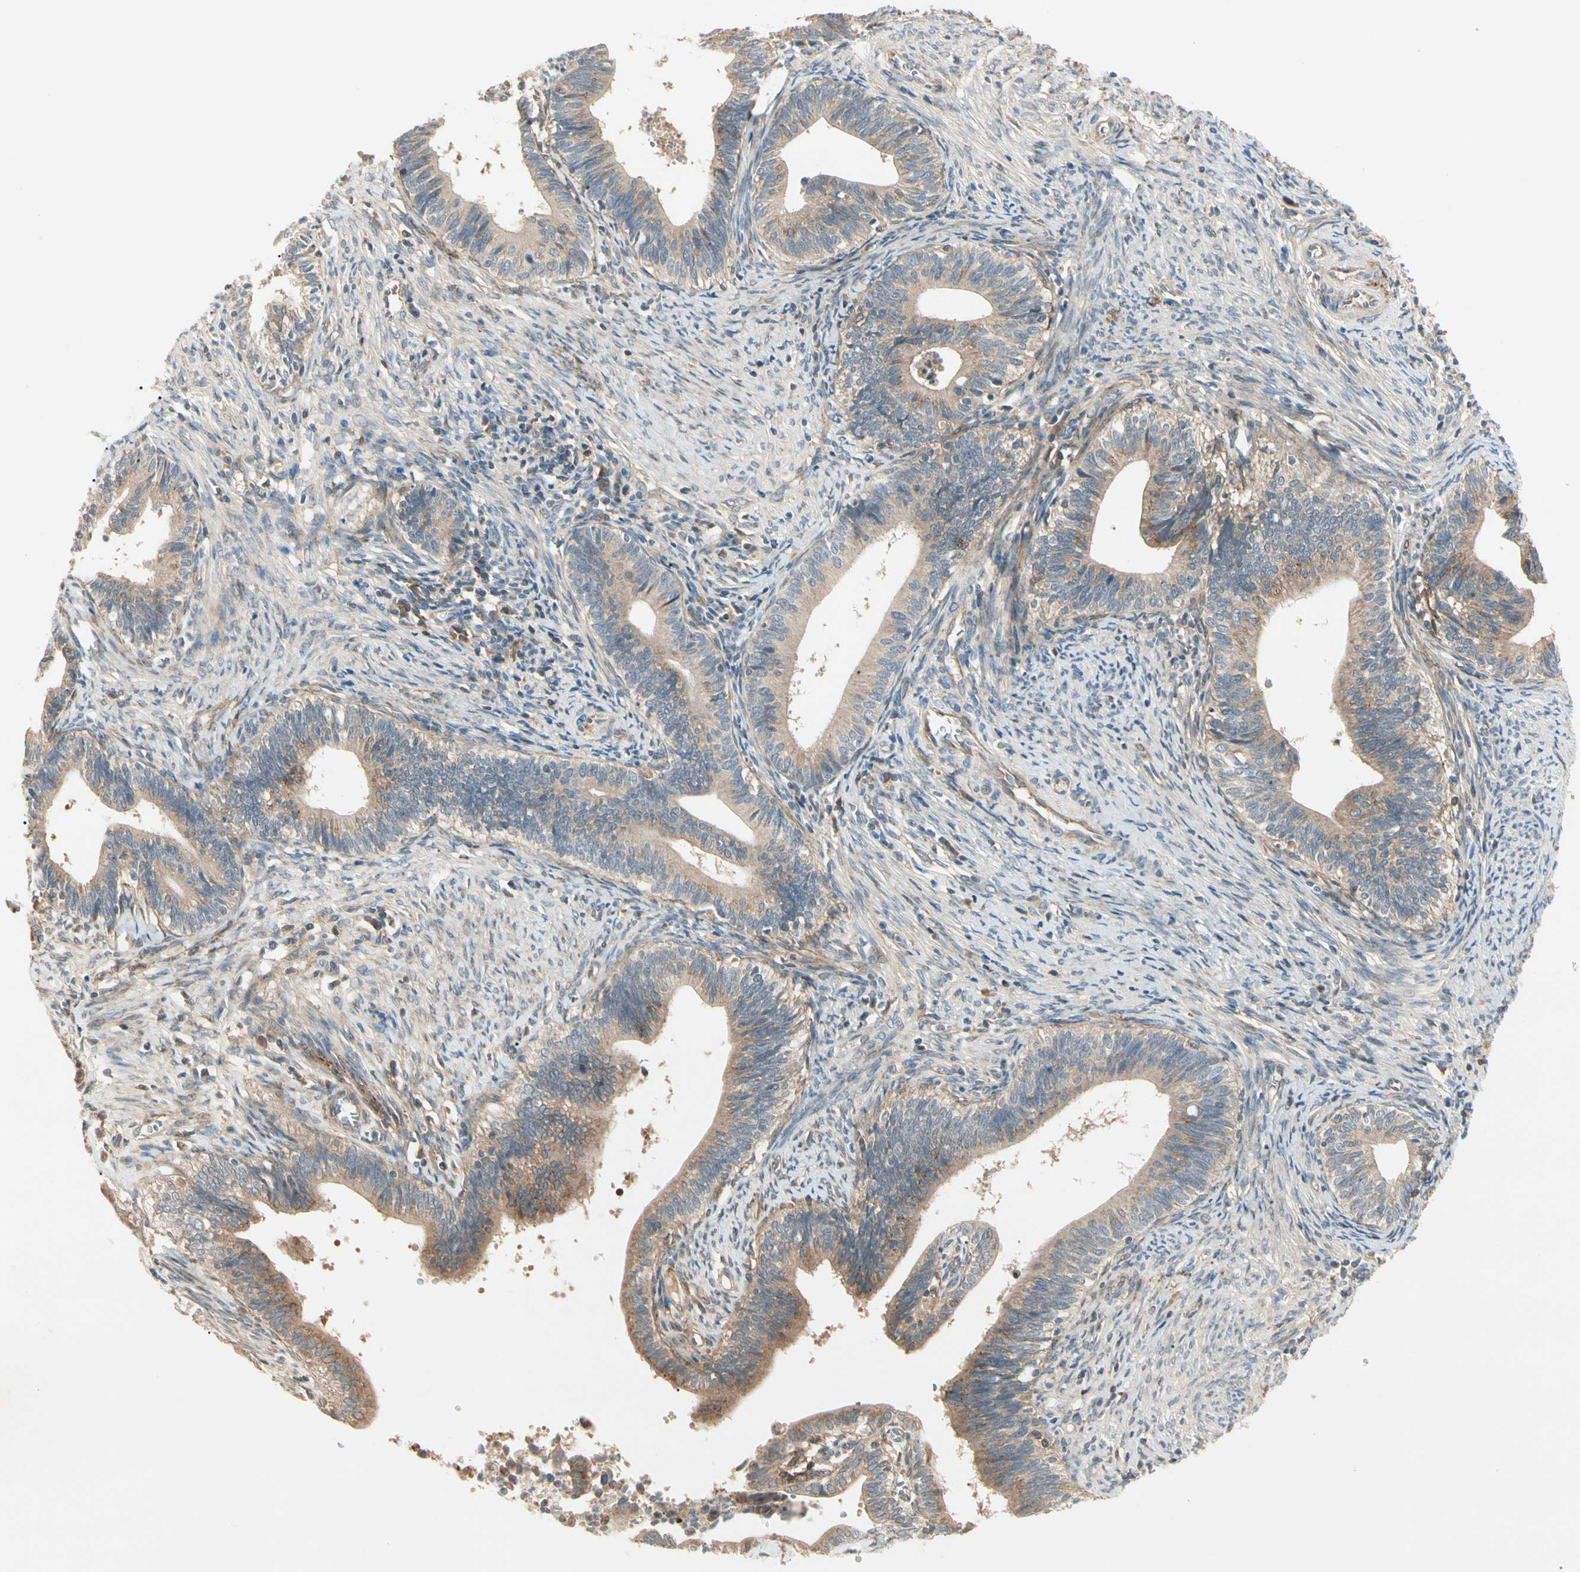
{"staining": {"intensity": "moderate", "quantity": ">75%", "location": "cytoplasmic/membranous"}, "tissue": "cervical cancer", "cell_type": "Tumor cells", "image_type": "cancer", "snomed": [{"axis": "morphology", "description": "Adenocarcinoma, NOS"}, {"axis": "topography", "description": "Cervix"}], "caption": "Brown immunohistochemical staining in cervical cancer (adenocarcinoma) displays moderate cytoplasmic/membranous expression in about >75% of tumor cells. Using DAB (brown) and hematoxylin (blue) stains, captured at high magnification using brightfield microscopy.", "gene": "F2R", "patient": {"sex": "female", "age": 44}}